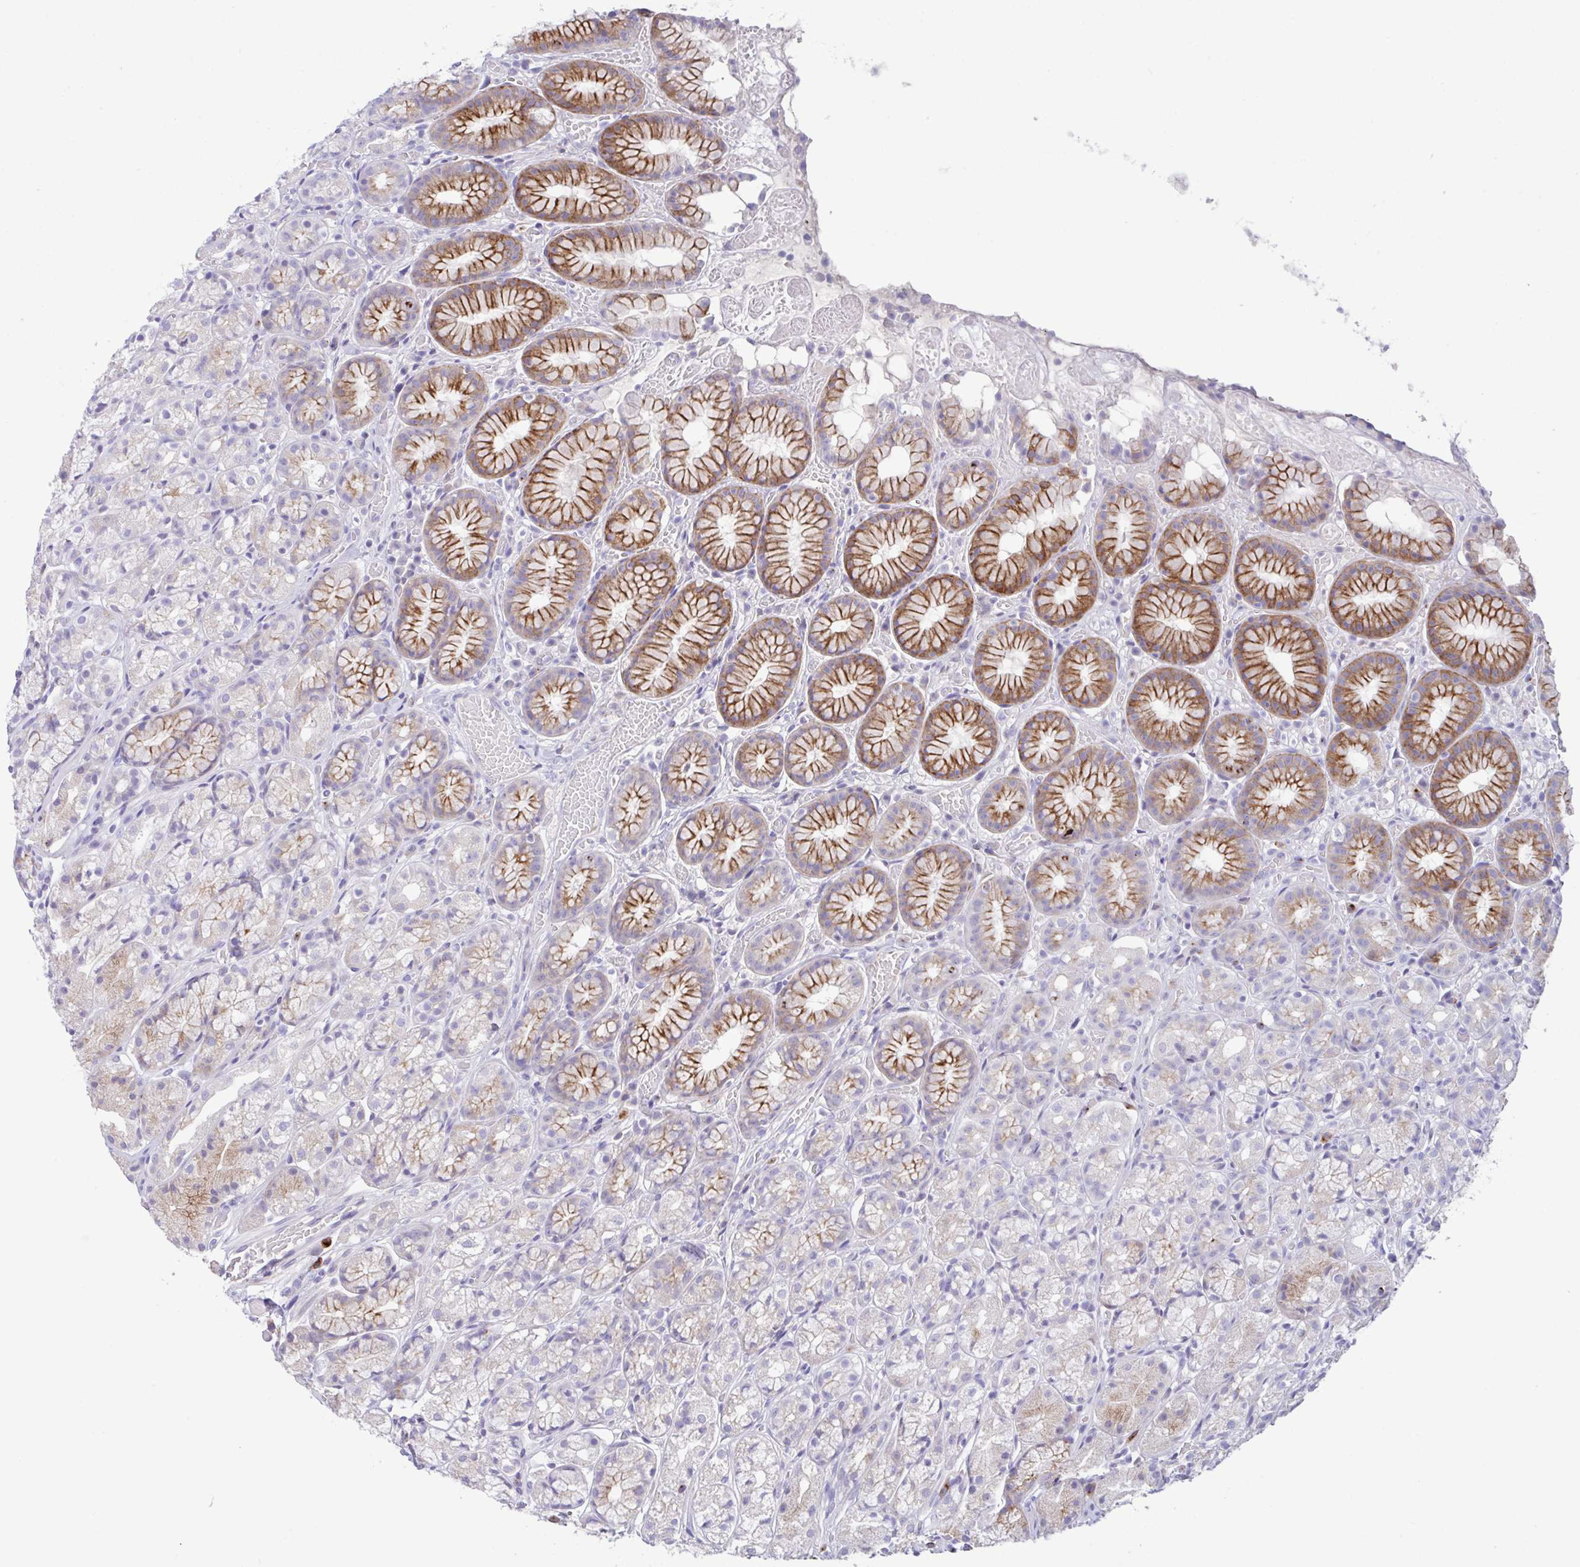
{"staining": {"intensity": "strong", "quantity": "25%-75%", "location": "cytoplasmic/membranous"}, "tissue": "stomach", "cell_type": "Glandular cells", "image_type": "normal", "snomed": [{"axis": "morphology", "description": "Normal tissue, NOS"}, {"axis": "topography", "description": "Smooth muscle"}, {"axis": "topography", "description": "Stomach"}], "caption": "Immunohistochemical staining of benign stomach shows high levels of strong cytoplasmic/membranous positivity in about 25%-75% of glandular cells.", "gene": "FBXL20", "patient": {"sex": "male", "age": 70}}